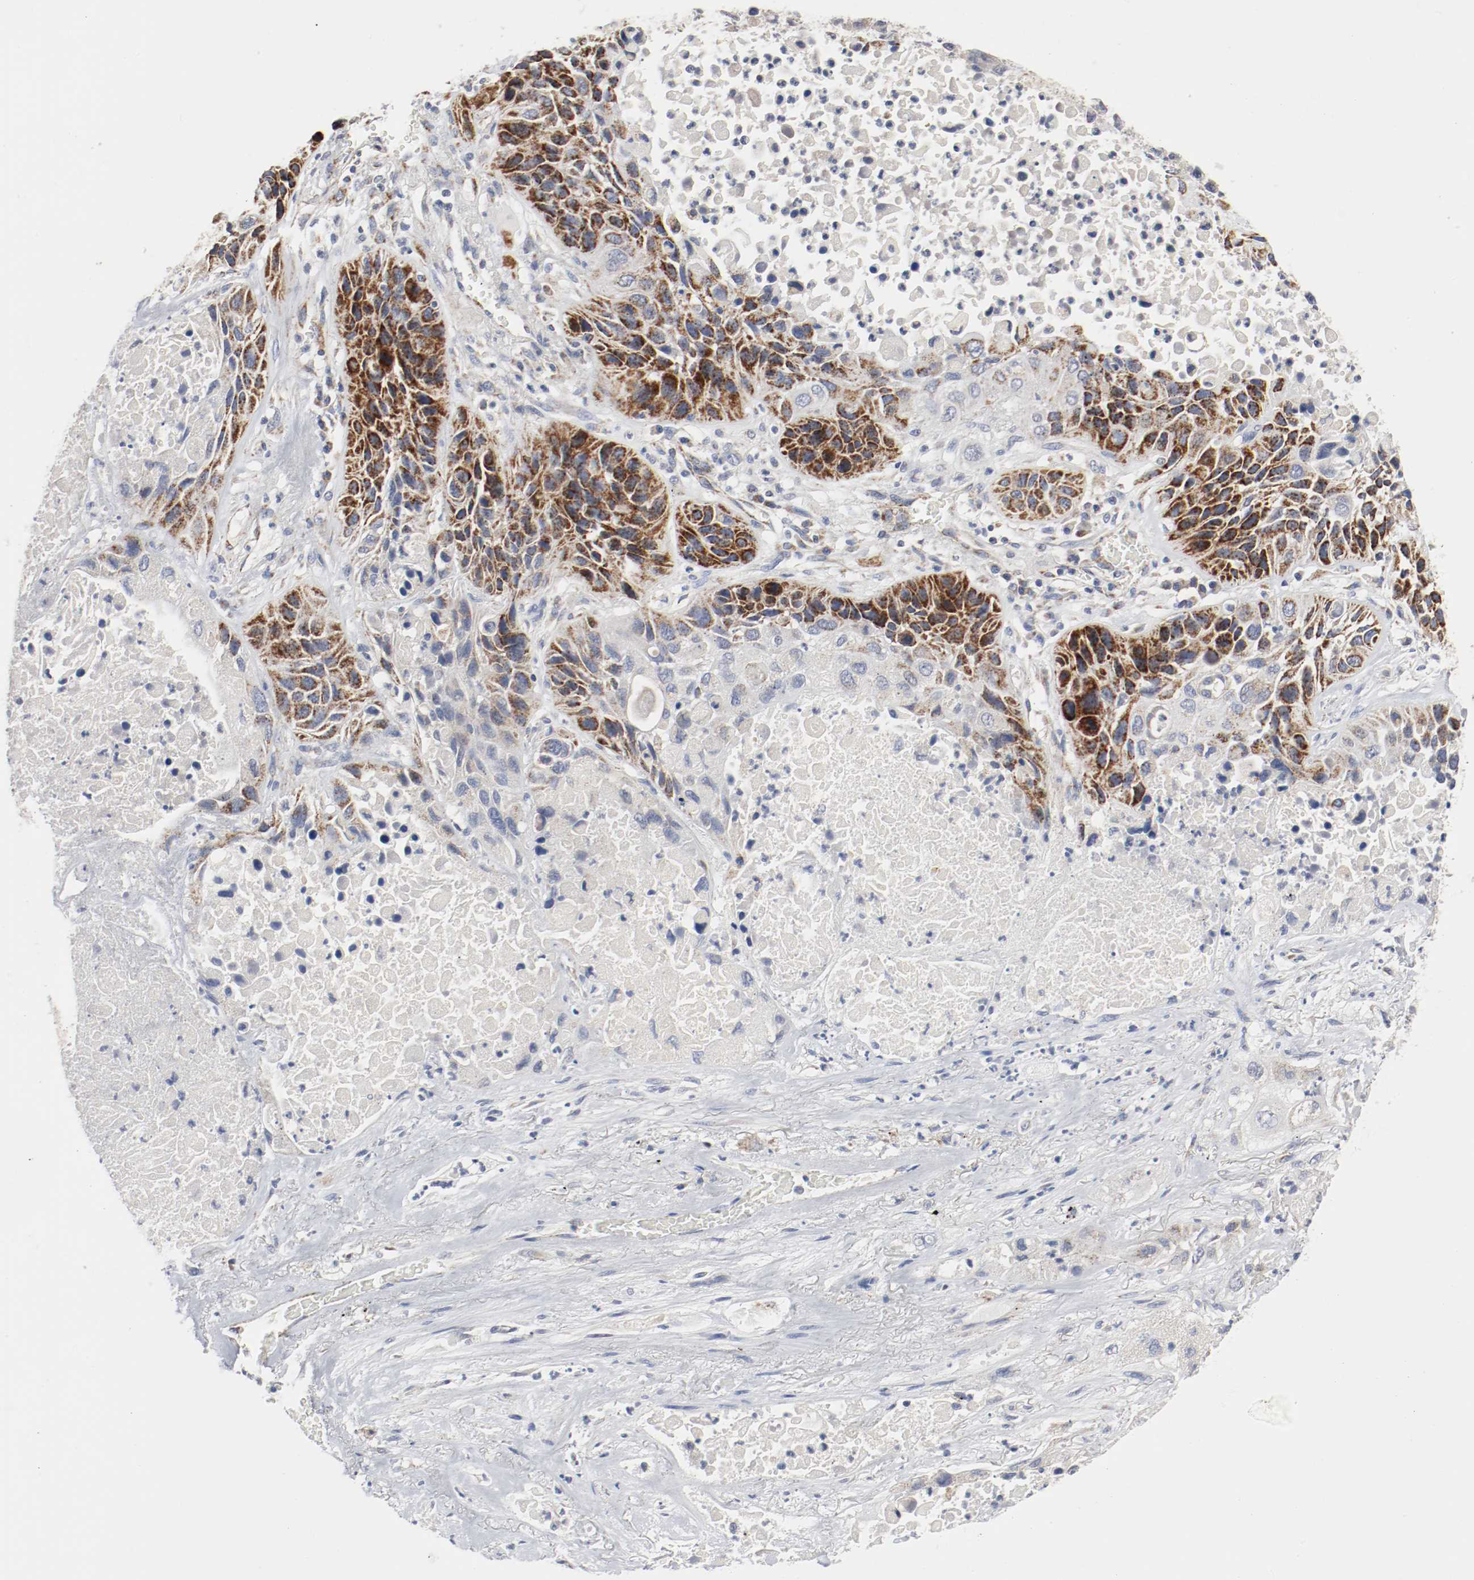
{"staining": {"intensity": "strong", "quantity": ">75%", "location": "cytoplasmic/membranous"}, "tissue": "lung cancer", "cell_type": "Tumor cells", "image_type": "cancer", "snomed": [{"axis": "morphology", "description": "Squamous cell carcinoma, NOS"}, {"axis": "topography", "description": "Lung"}], "caption": "The immunohistochemical stain highlights strong cytoplasmic/membranous expression in tumor cells of squamous cell carcinoma (lung) tissue.", "gene": "AFG3L2", "patient": {"sex": "female", "age": 76}}